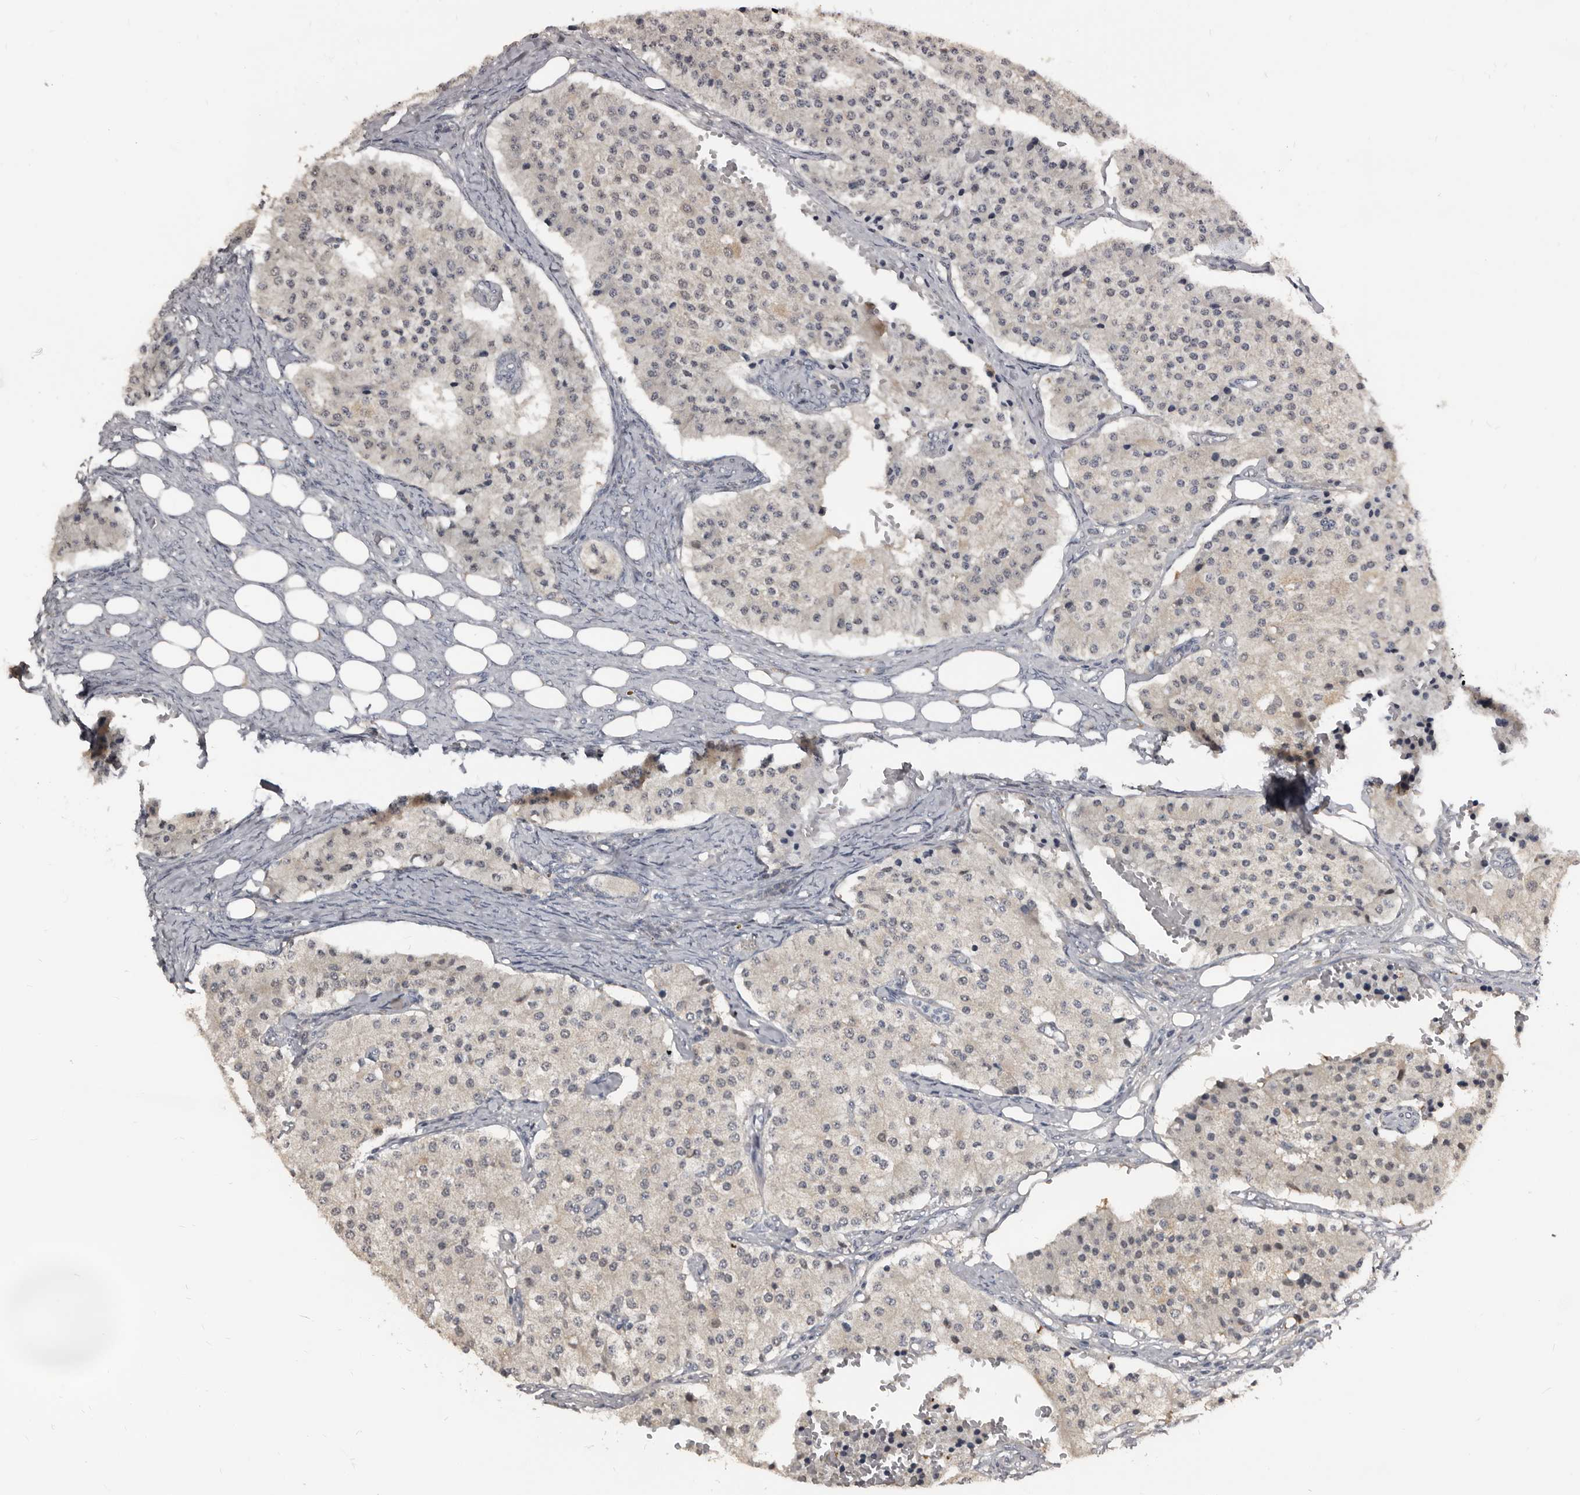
{"staining": {"intensity": "negative", "quantity": "none", "location": "none"}, "tissue": "carcinoid", "cell_type": "Tumor cells", "image_type": "cancer", "snomed": [{"axis": "morphology", "description": "Carcinoid, malignant, NOS"}, {"axis": "topography", "description": "Colon"}], "caption": "Micrograph shows no significant protein staining in tumor cells of carcinoid. The staining is performed using DAB (3,3'-diaminobenzidine) brown chromogen with nuclei counter-stained in using hematoxylin.", "gene": "DHPS", "patient": {"sex": "female", "age": 52}}